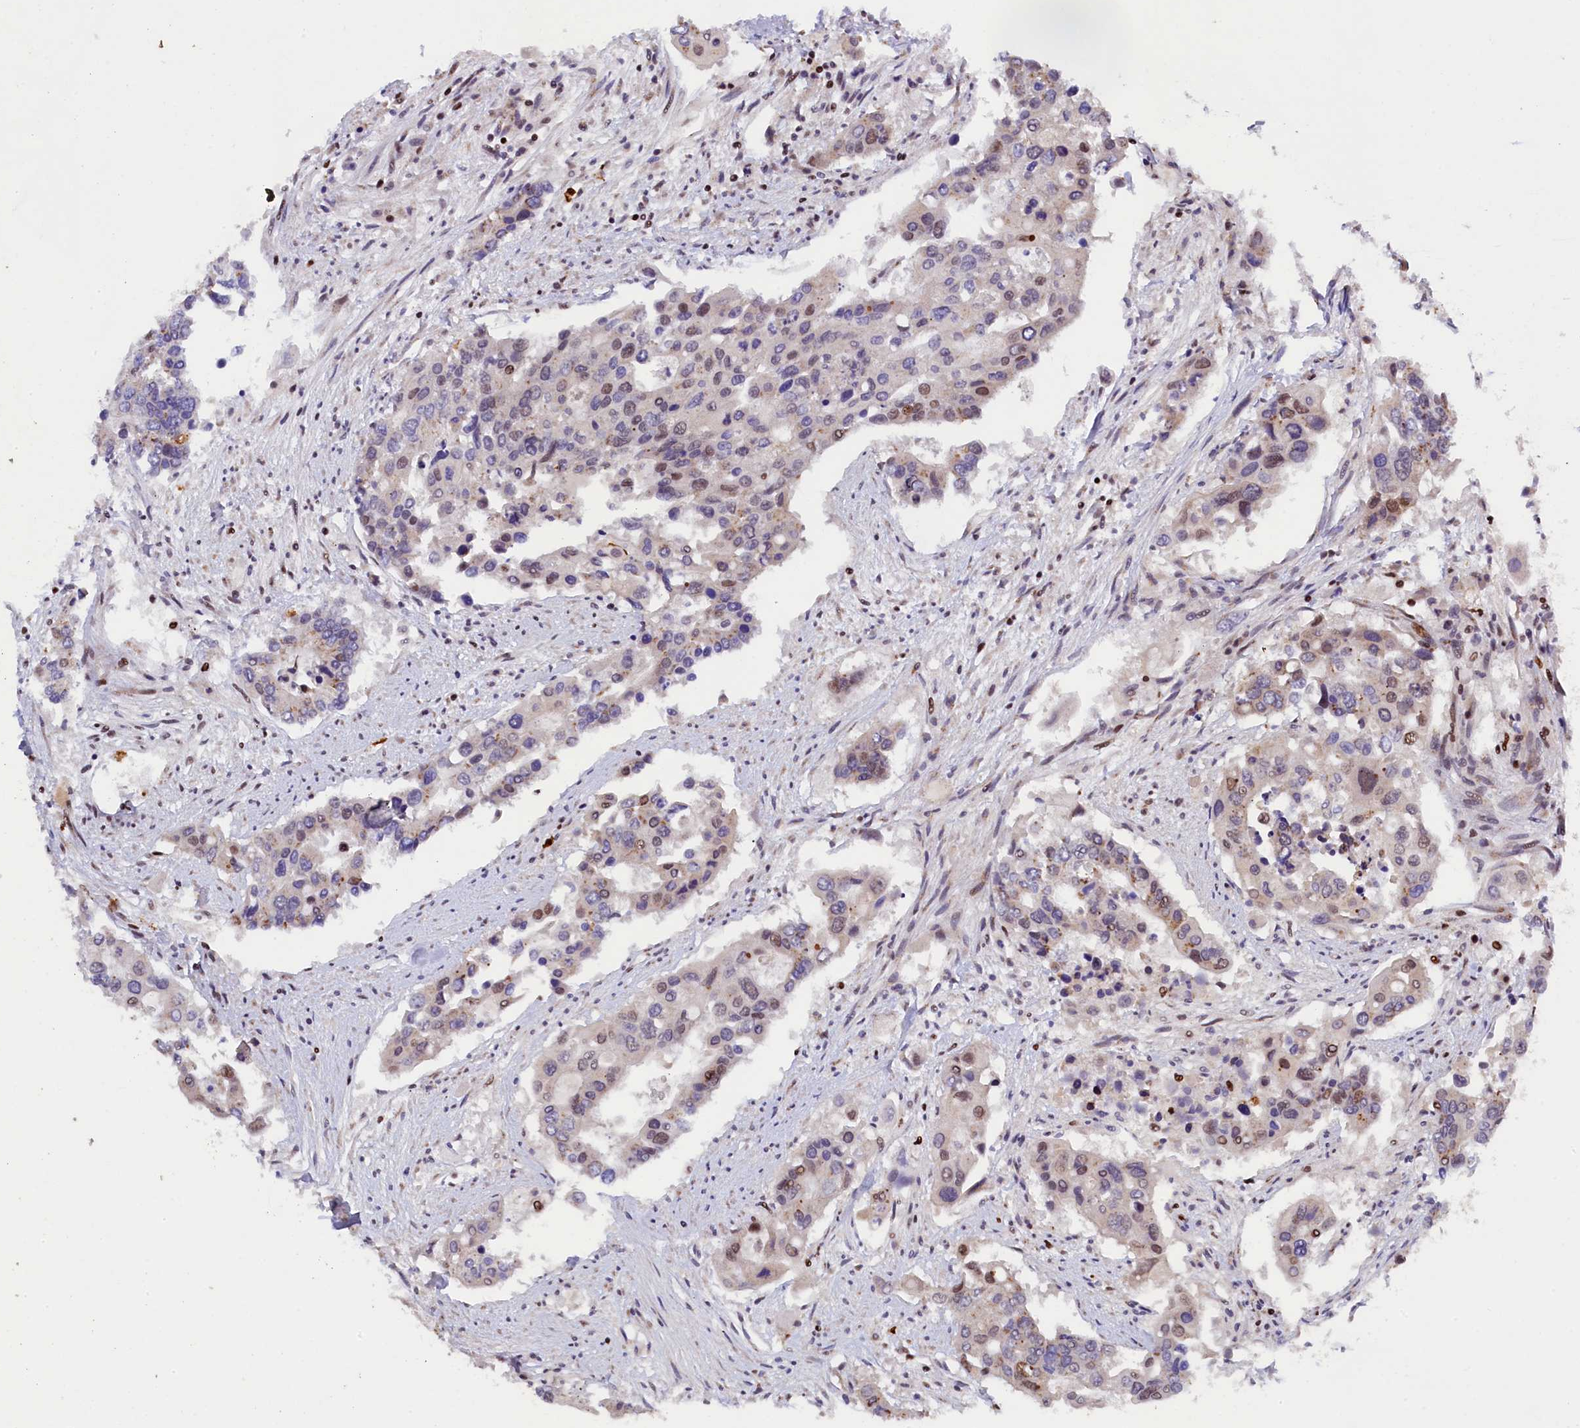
{"staining": {"intensity": "moderate", "quantity": "25%-75%", "location": "nuclear"}, "tissue": "colorectal cancer", "cell_type": "Tumor cells", "image_type": "cancer", "snomed": [{"axis": "morphology", "description": "Adenocarcinoma, NOS"}, {"axis": "topography", "description": "Colon"}], "caption": "Protein staining by IHC demonstrates moderate nuclear staining in about 25%-75% of tumor cells in colorectal adenocarcinoma. Immunohistochemistry (ihc) stains the protein in brown and the nuclei are stained blue.", "gene": "ADIG", "patient": {"sex": "male", "age": 77}}